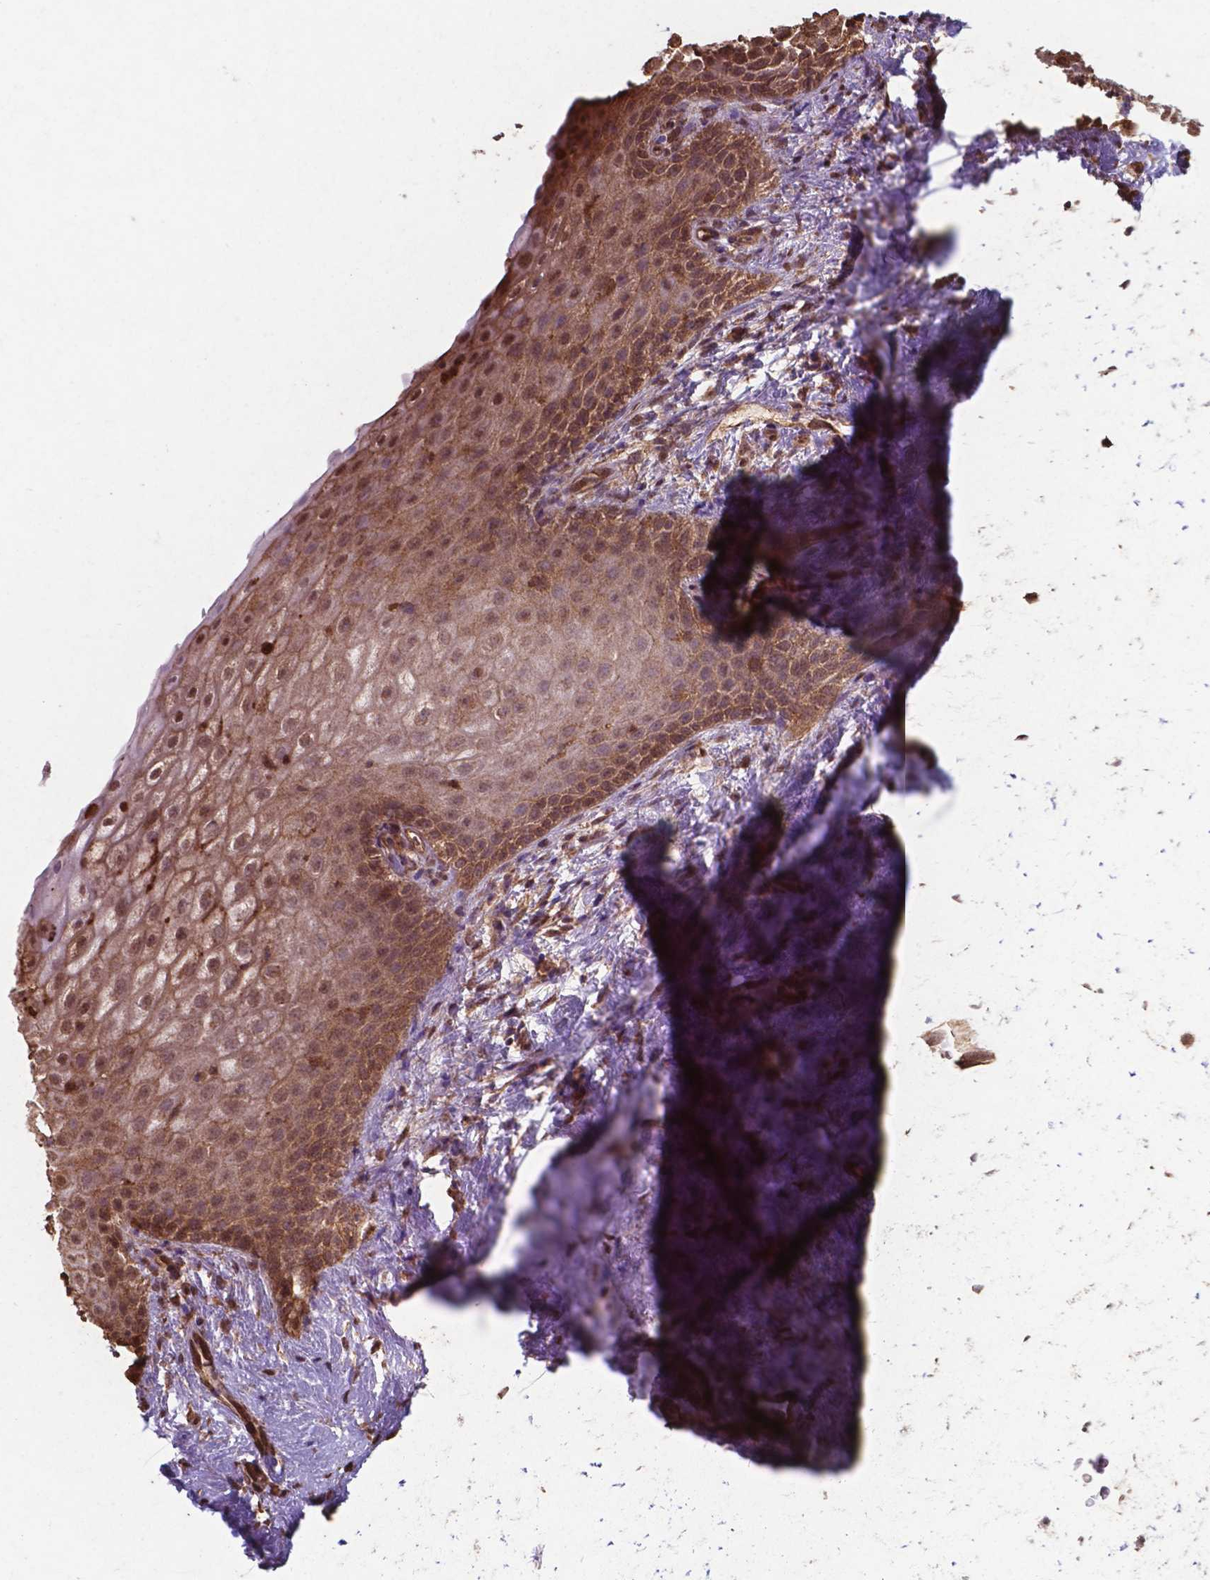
{"staining": {"intensity": "moderate", "quantity": ">75%", "location": "cytoplasmic/membranous,nuclear"}, "tissue": "skin", "cell_type": "Epidermal cells", "image_type": "normal", "snomed": [{"axis": "morphology", "description": "Normal tissue, NOS"}, {"axis": "topography", "description": "Anal"}], "caption": "An immunohistochemistry micrograph of benign tissue is shown. Protein staining in brown shows moderate cytoplasmic/membranous,nuclear positivity in skin within epidermal cells.", "gene": "CHP2", "patient": {"sex": "female", "age": 46}}